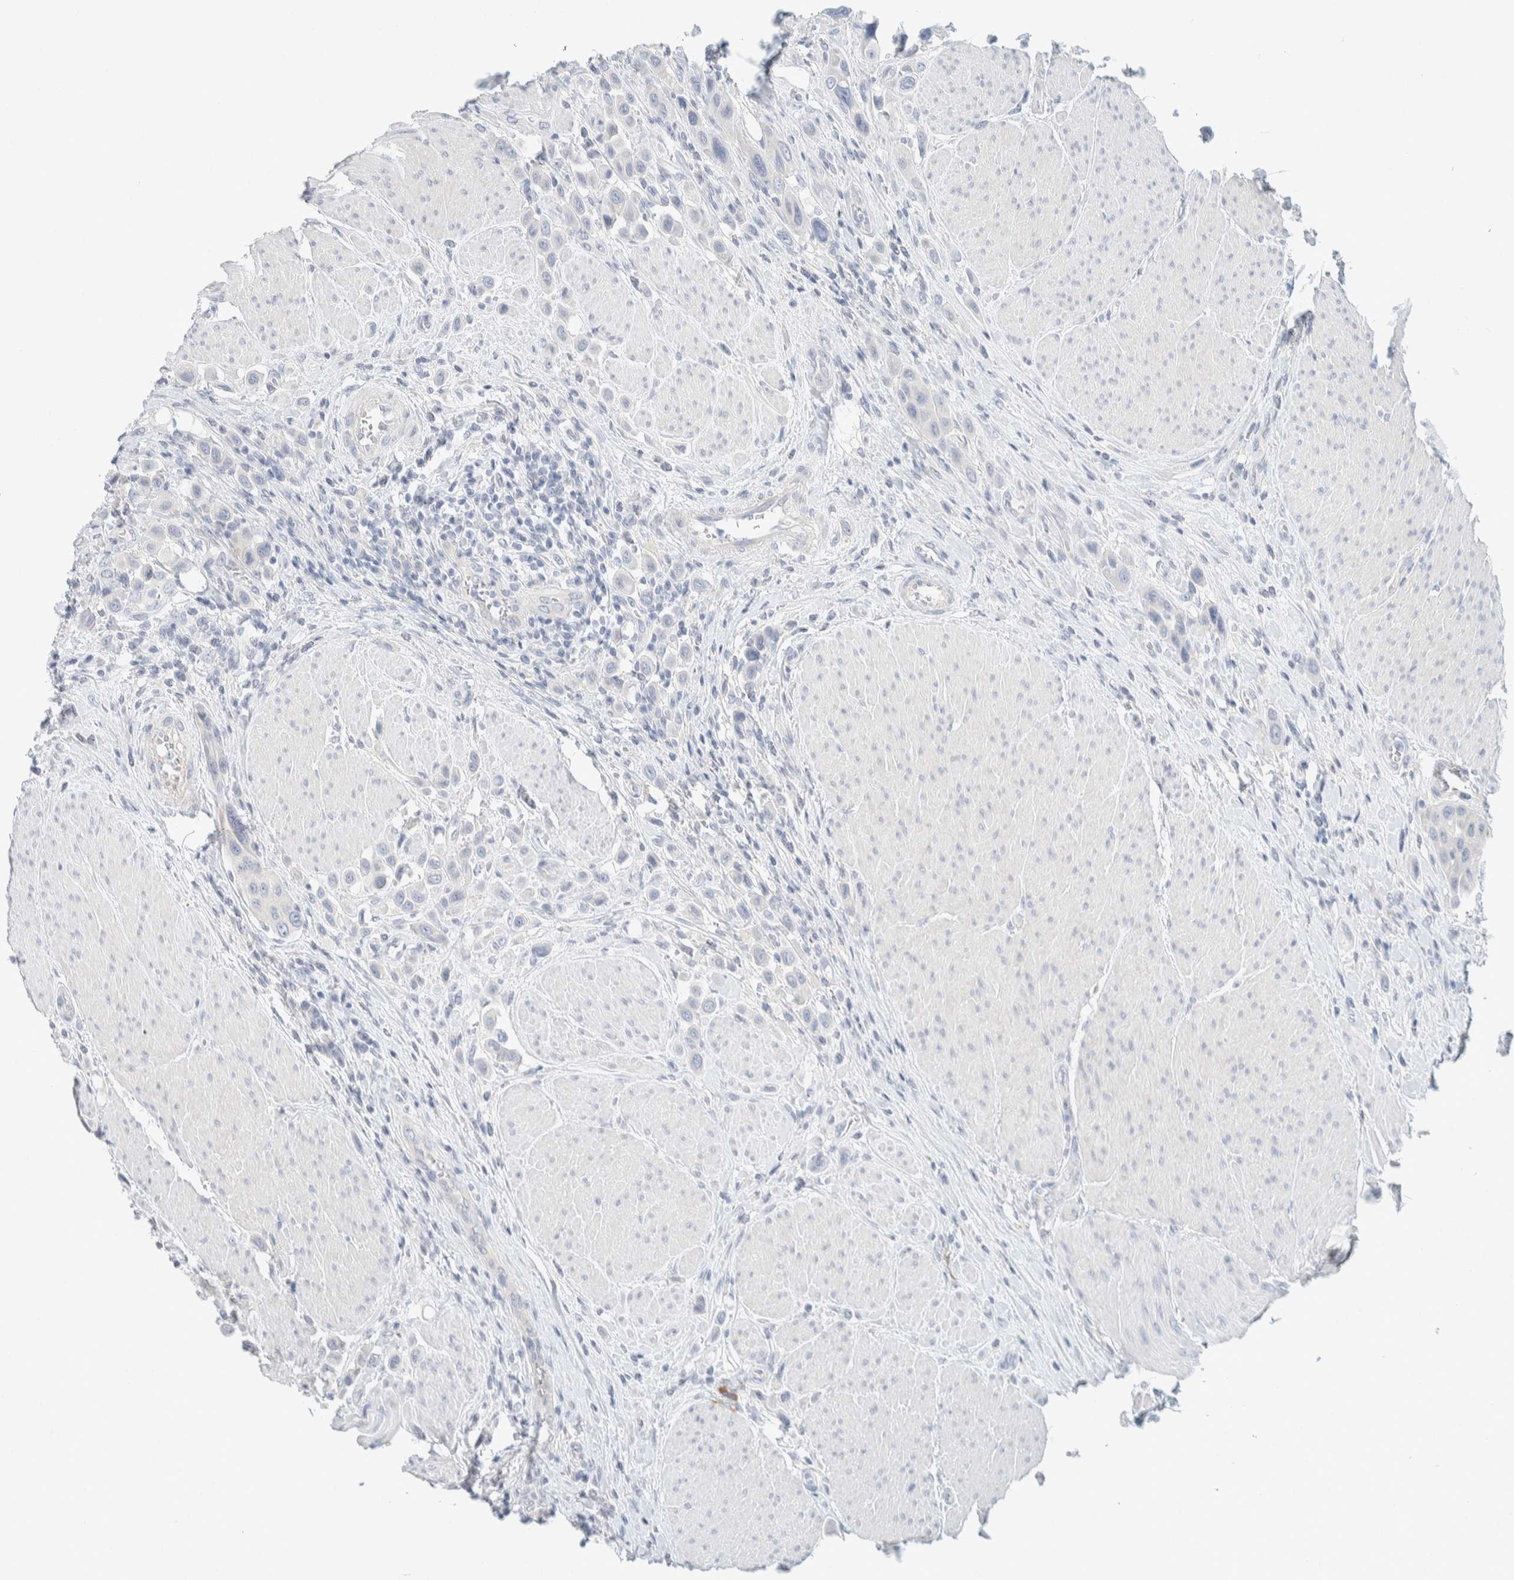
{"staining": {"intensity": "negative", "quantity": "none", "location": "none"}, "tissue": "urothelial cancer", "cell_type": "Tumor cells", "image_type": "cancer", "snomed": [{"axis": "morphology", "description": "Urothelial carcinoma, High grade"}, {"axis": "topography", "description": "Urinary bladder"}], "caption": "There is no significant staining in tumor cells of high-grade urothelial carcinoma.", "gene": "ALOX12B", "patient": {"sex": "male", "age": 50}}